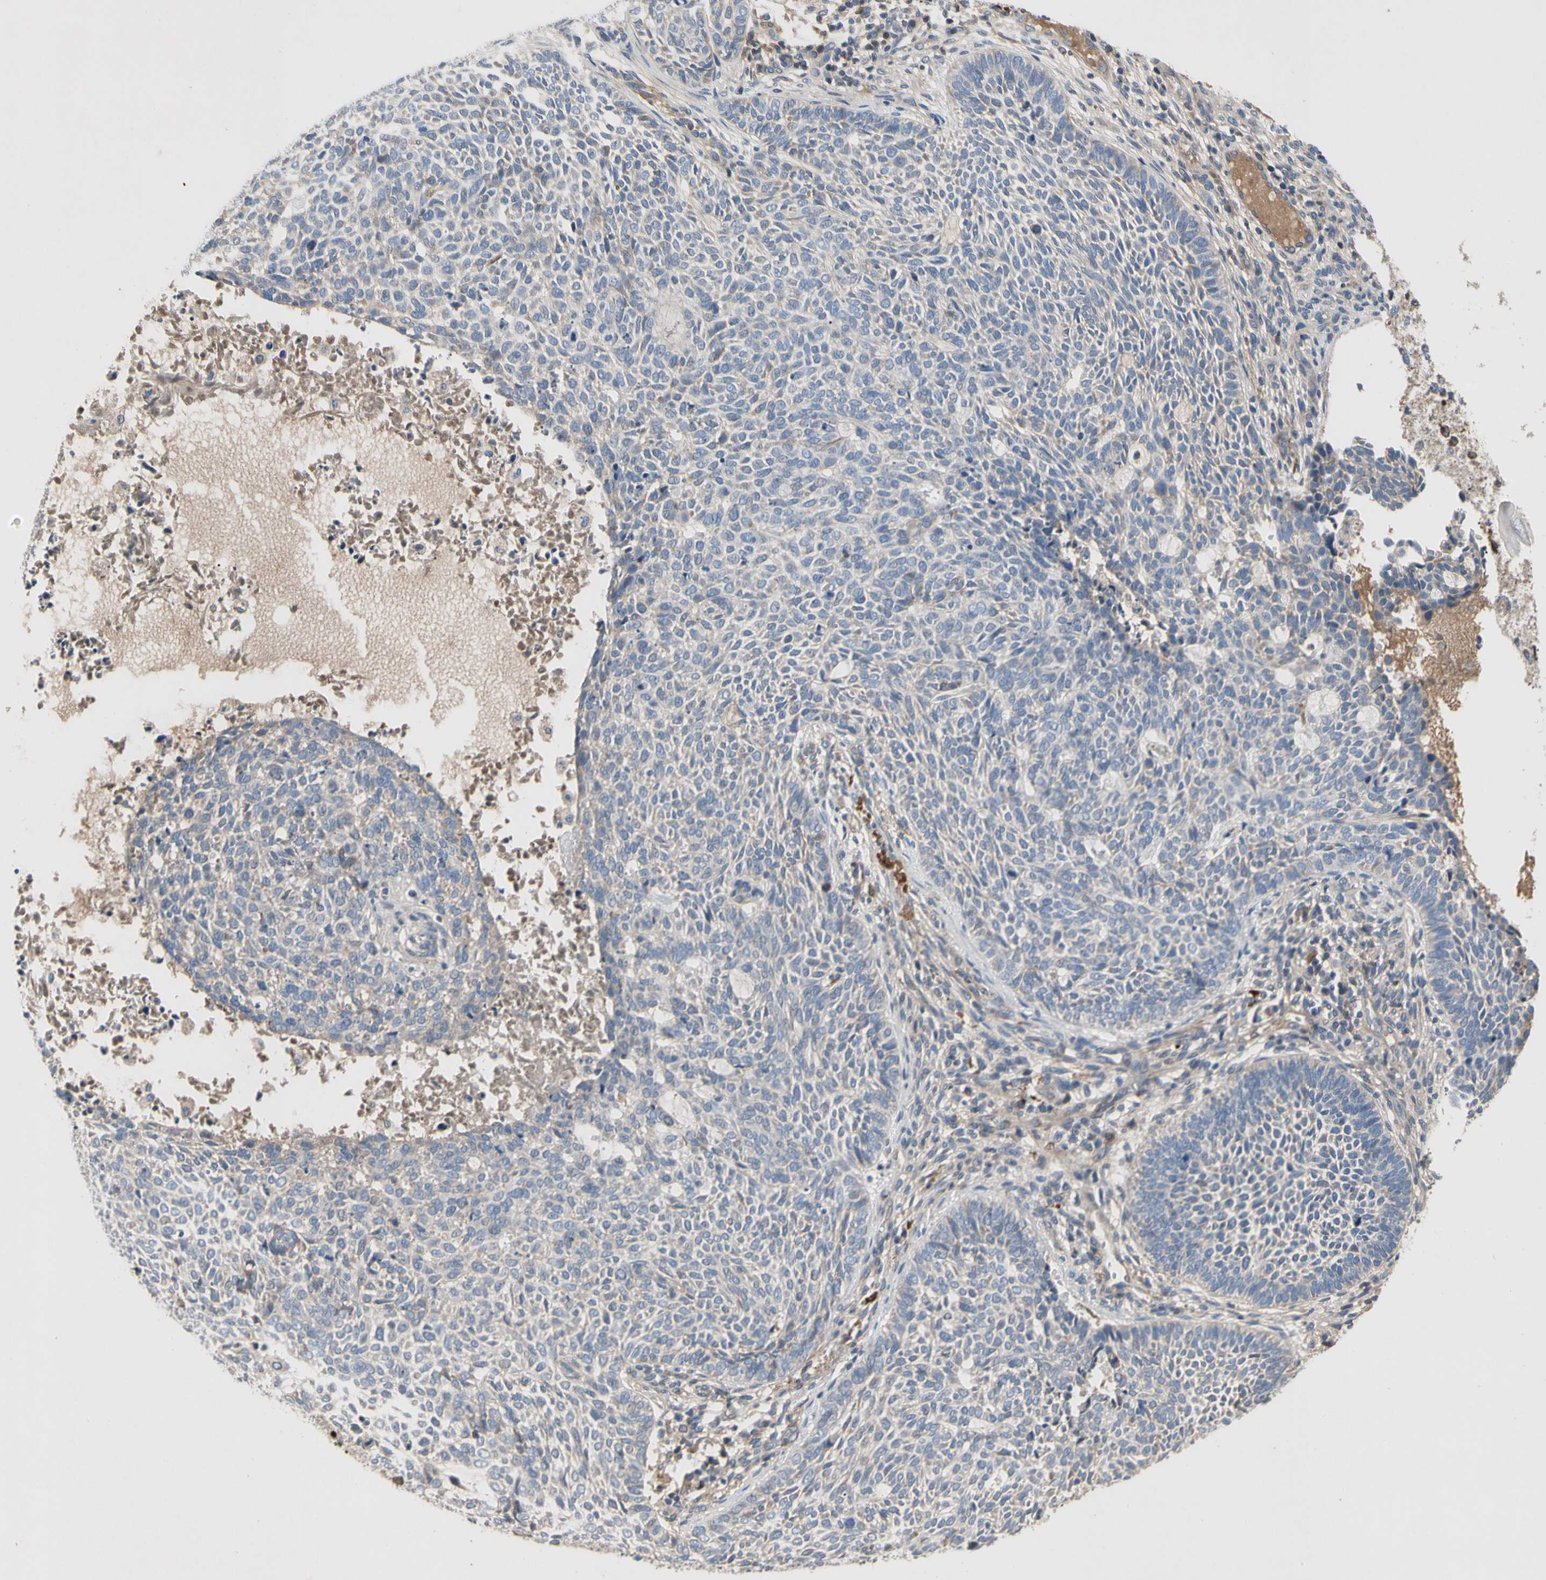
{"staining": {"intensity": "negative", "quantity": "none", "location": "none"}, "tissue": "skin cancer", "cell_type": "Tumor cells", "image_type": "cancer", "snomed": [{"axis": "morphology", "description": "Basal cell carcinoma"}, {"axis": "topography", "description": "Skin"}], "caption": "A high-resolution image shows IHC staining of skin cancer (basal cell carcinoma), which shows no significant staining in tumor cells. Nuclei are stained in blue.", "gene": "CRTAC1", "patient": {"sex": "male", "age": 87}}